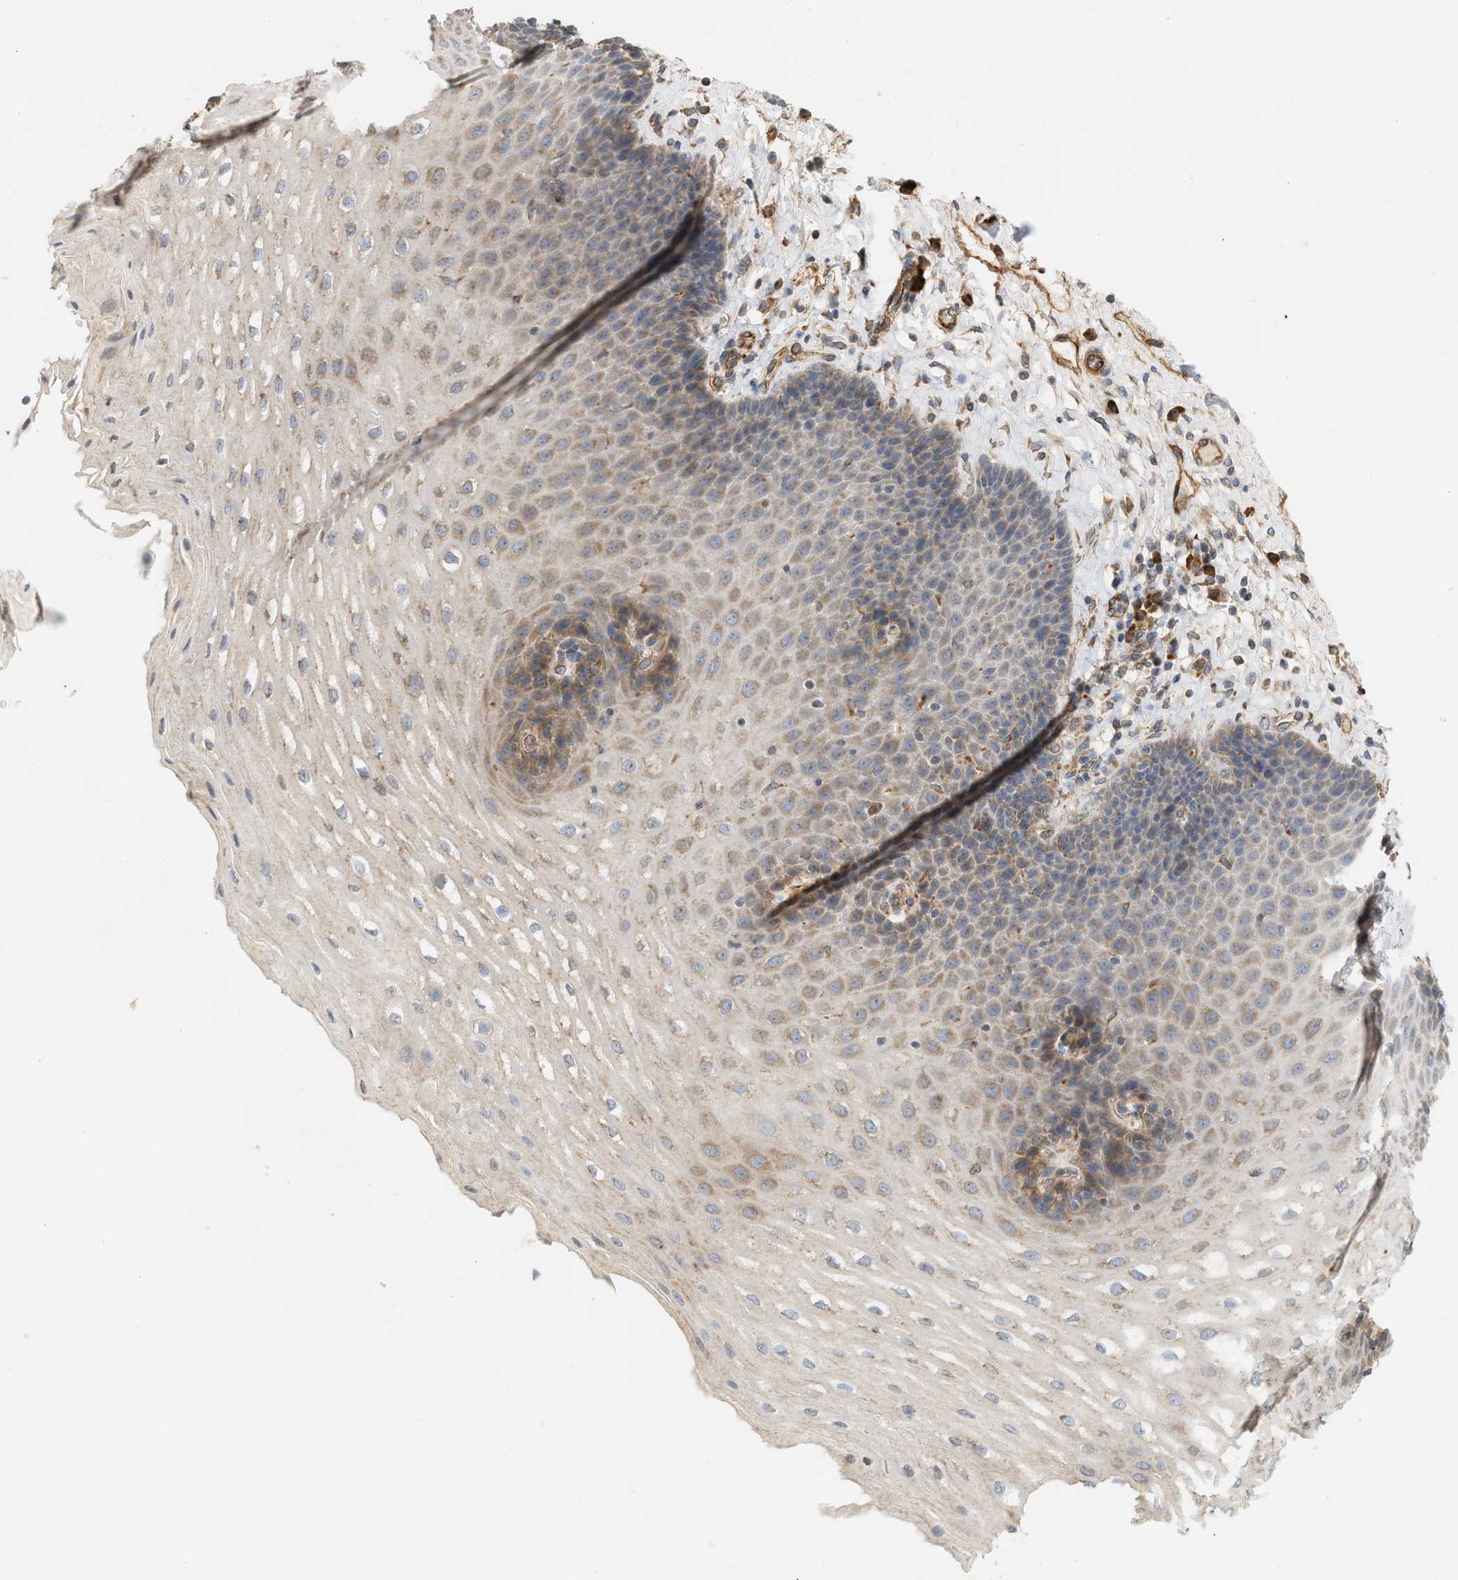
{"staining": {"intensity": "moderate", "quantity": "25%-75%", "location": "cytoplasmic/membranous"}, "tissue": "esophagus", "cell_type": "Squamous epithelial cells", "image_type": "normal", "snomed": [{"axis": "morphology", "description": "Normal tissue, NOS"}, {"axis": "topography", "description": "Esophagus"}], "caption": "IHC micrograph of unremarkable human esophagus stained for a protein (brown), which demonstrates medium levels of moderate cytoplasmic/membranous expression in about 25%-75% of squamous epithelial cells.", "gene": "SVOP", "patient": {"sex": "male", "age": 54}}